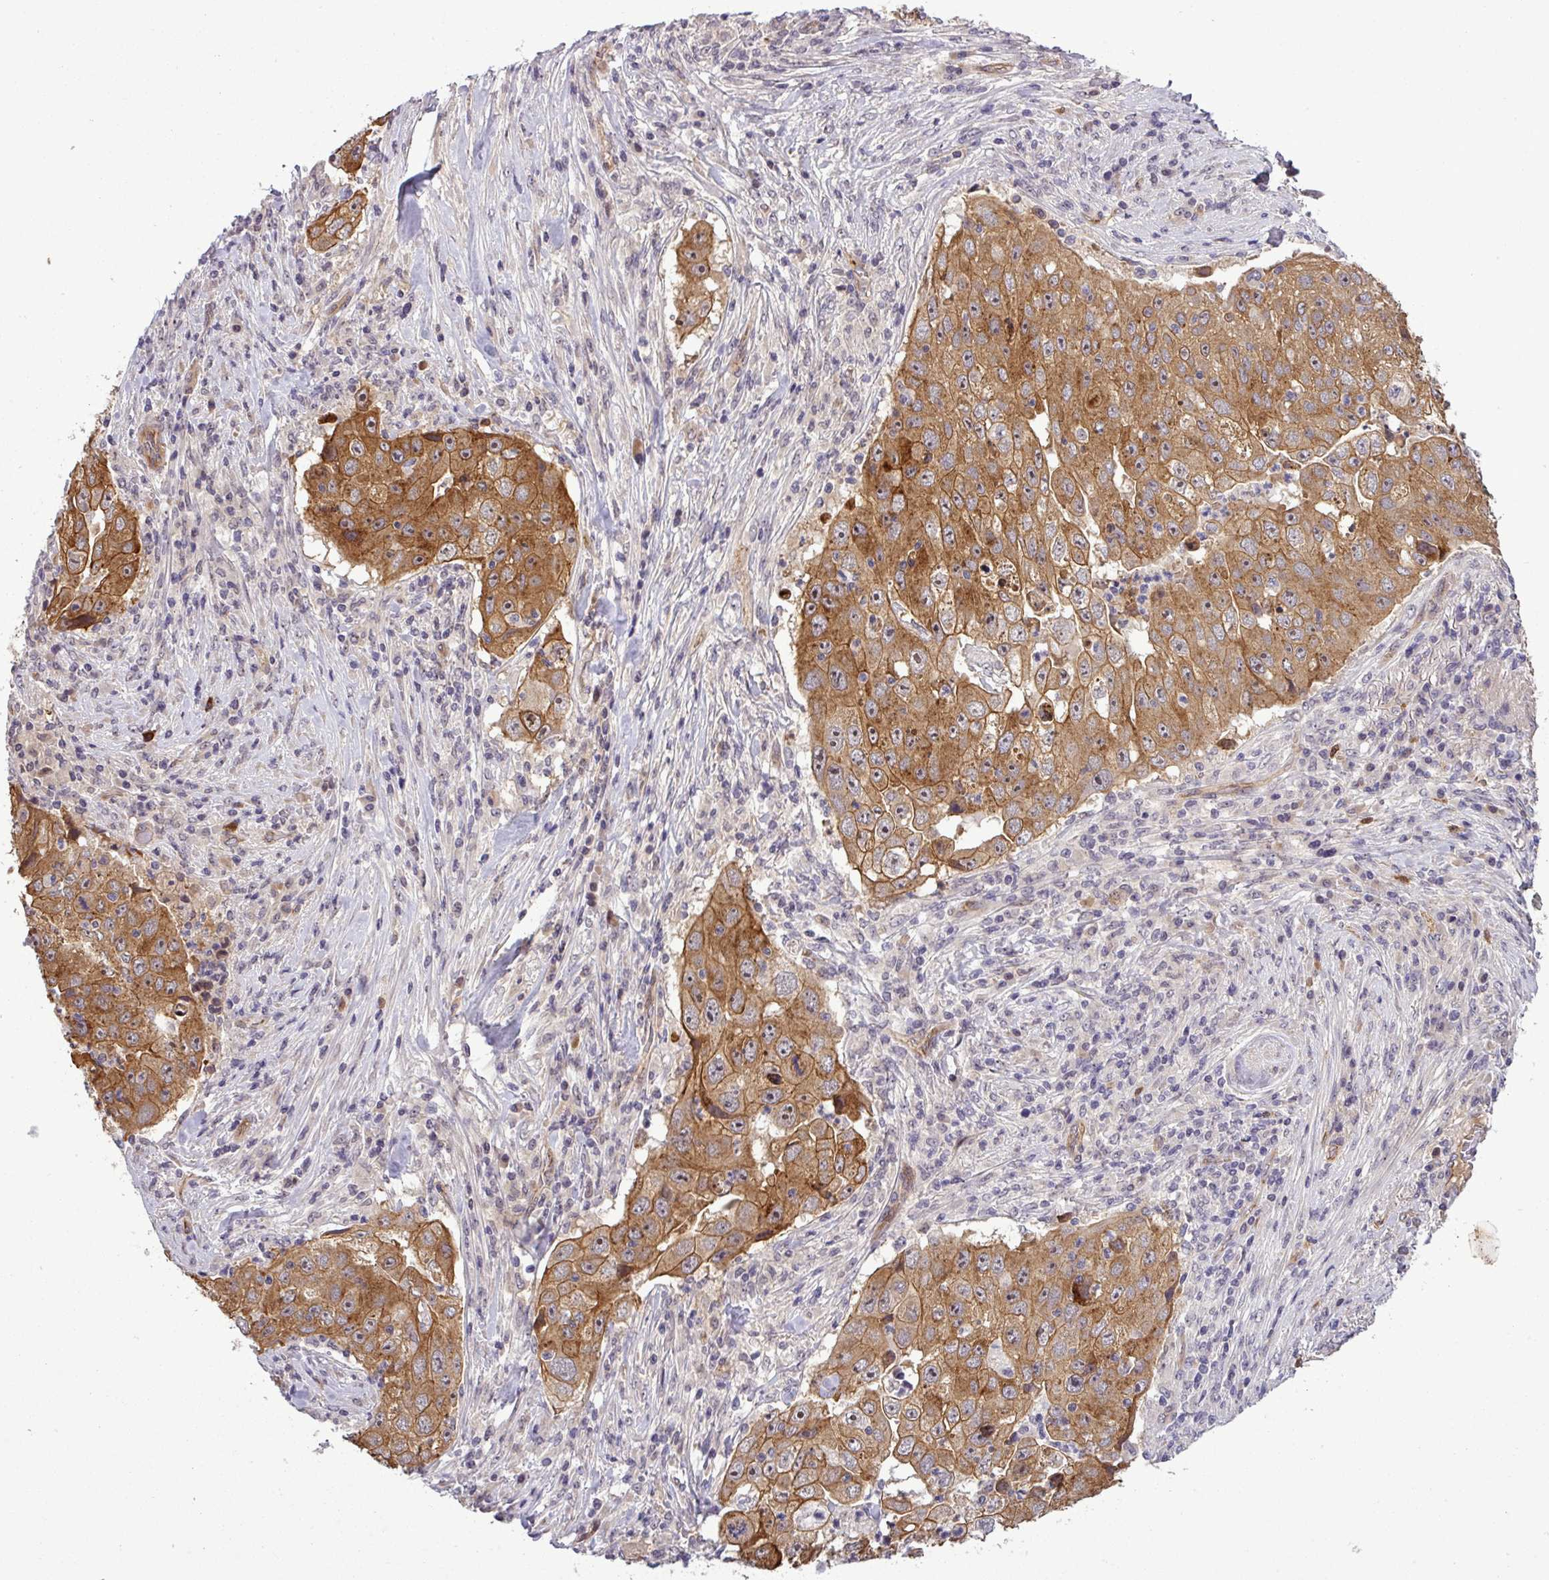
{"staining": {"intensity": "moderate", "quantity": ">75%", "location": "cytoplasmic/membranous,nuclear"}, "tissue": "lung cancer", "cell_type": "Tumor cells", "image_type": "cancer", "snomed": [{"axis": "morphology", "description": "Squamous cell carcinoma, NOS"}, {"axis": "topography", "description": "Lung"}], "caption": "About >75% of tumor cells in human lung squamous cell carcinoma demonstrate moderate cytoplasmic/membranous and nuclear protein expression as visualized by brown immunohistochemical staining.", "gene": "PCDH1", "patient": {"sex": "male", "age": 64}}